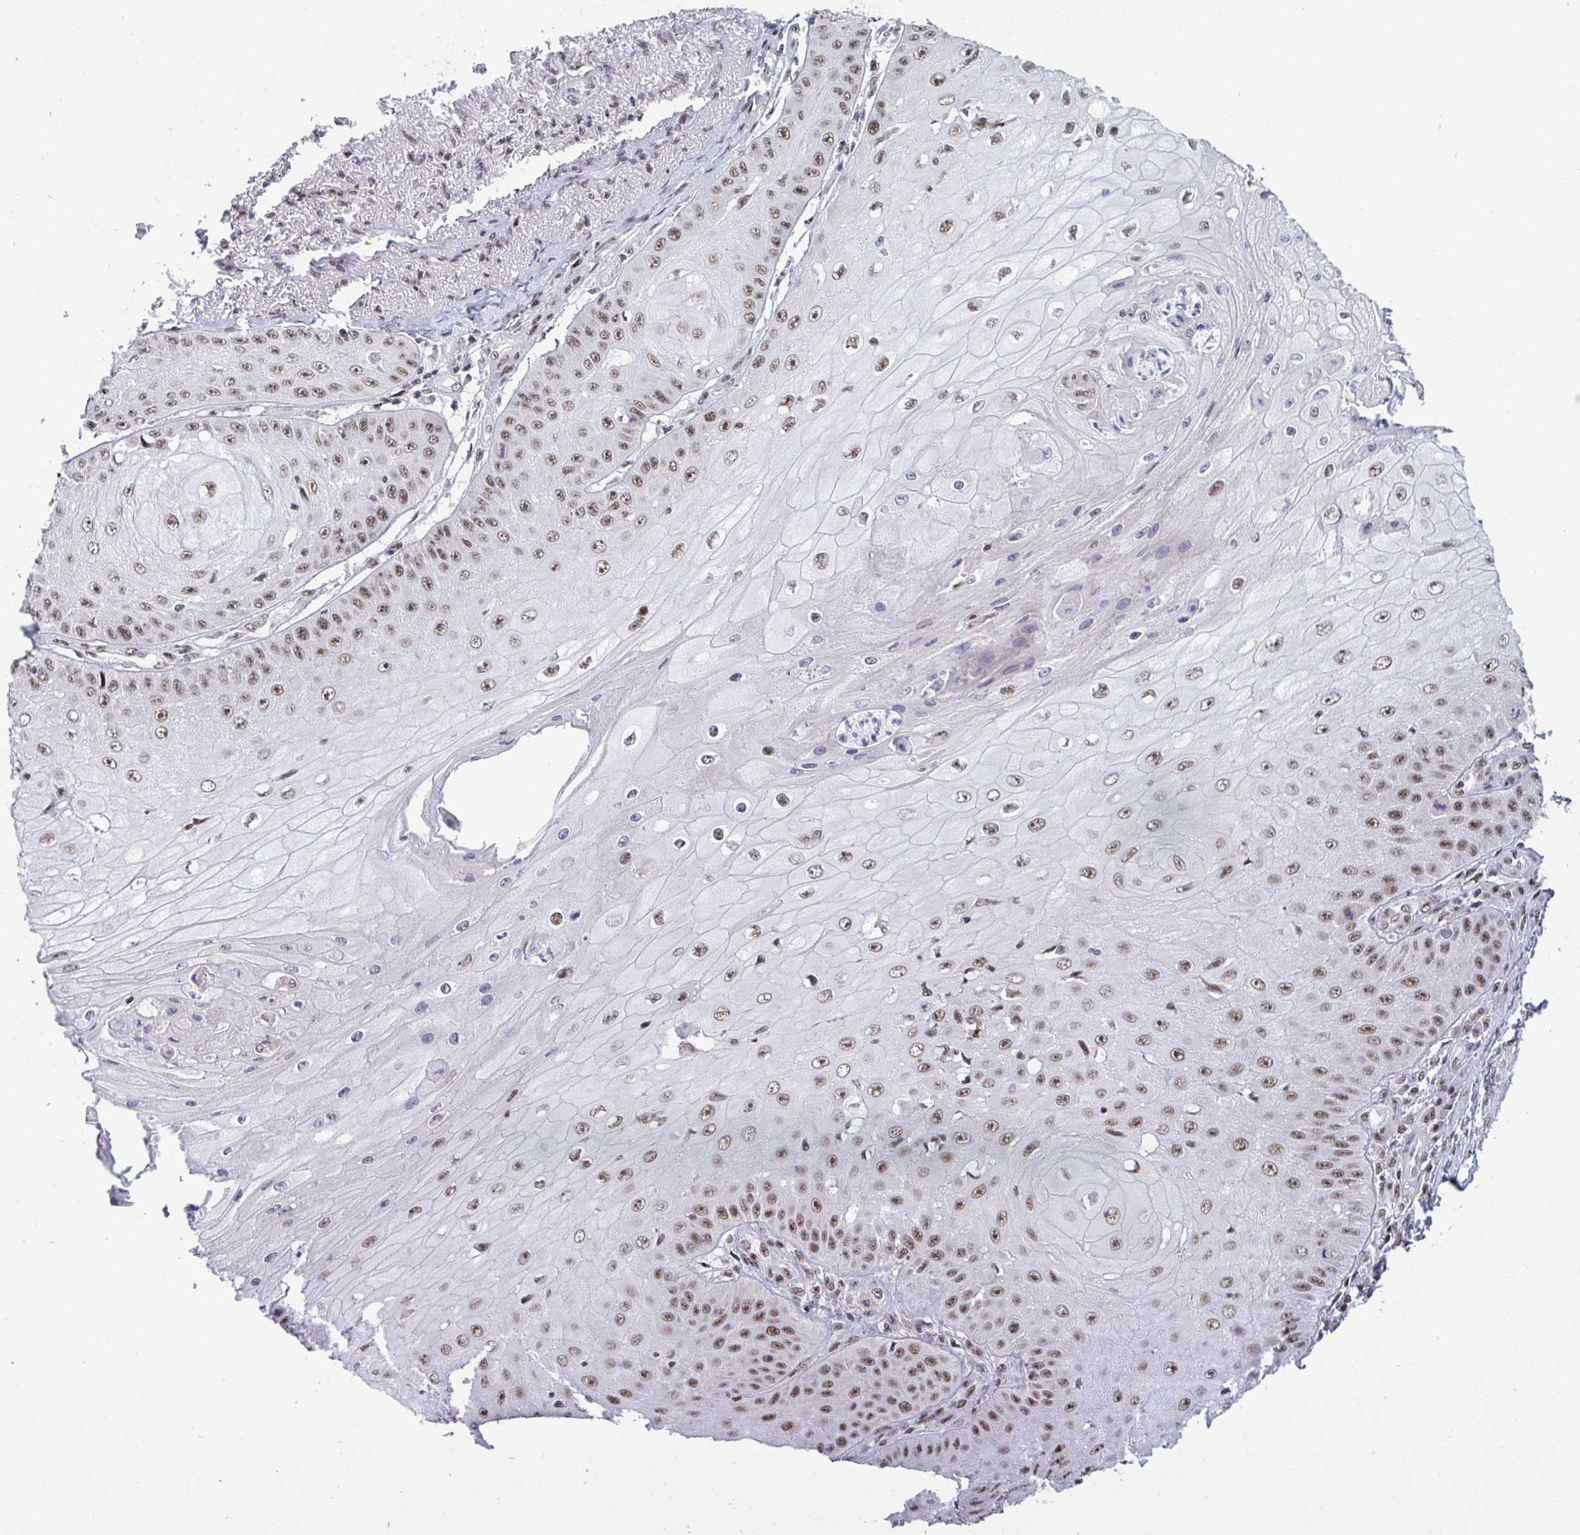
{"staining": {"intensity": "moderate", "quantity": ">75%", "location": "nuclear"}, "tissue": "skin cancer", "cell_type": "Tumor cells", "image_type": "cancer", "snomed": [{"axis": "morphology", "description": "Squamous cell carcinoma, NOS"}, {"axis": "topography", "description": "Skin"}], "caption": "The immunohistochemical stain highlights moderate nuclear positivity in tumor cells of skin cancer (squamous cell carcinoma) tissue. The protein of interest is stained brown, and the nuclei are stained in blue (DAB (3,3'-diaminobenzidine) IHC with brightfield microscopy, high magnification).", "gene": "WBP11", "patient": {"sex": "male", "age": 70}}